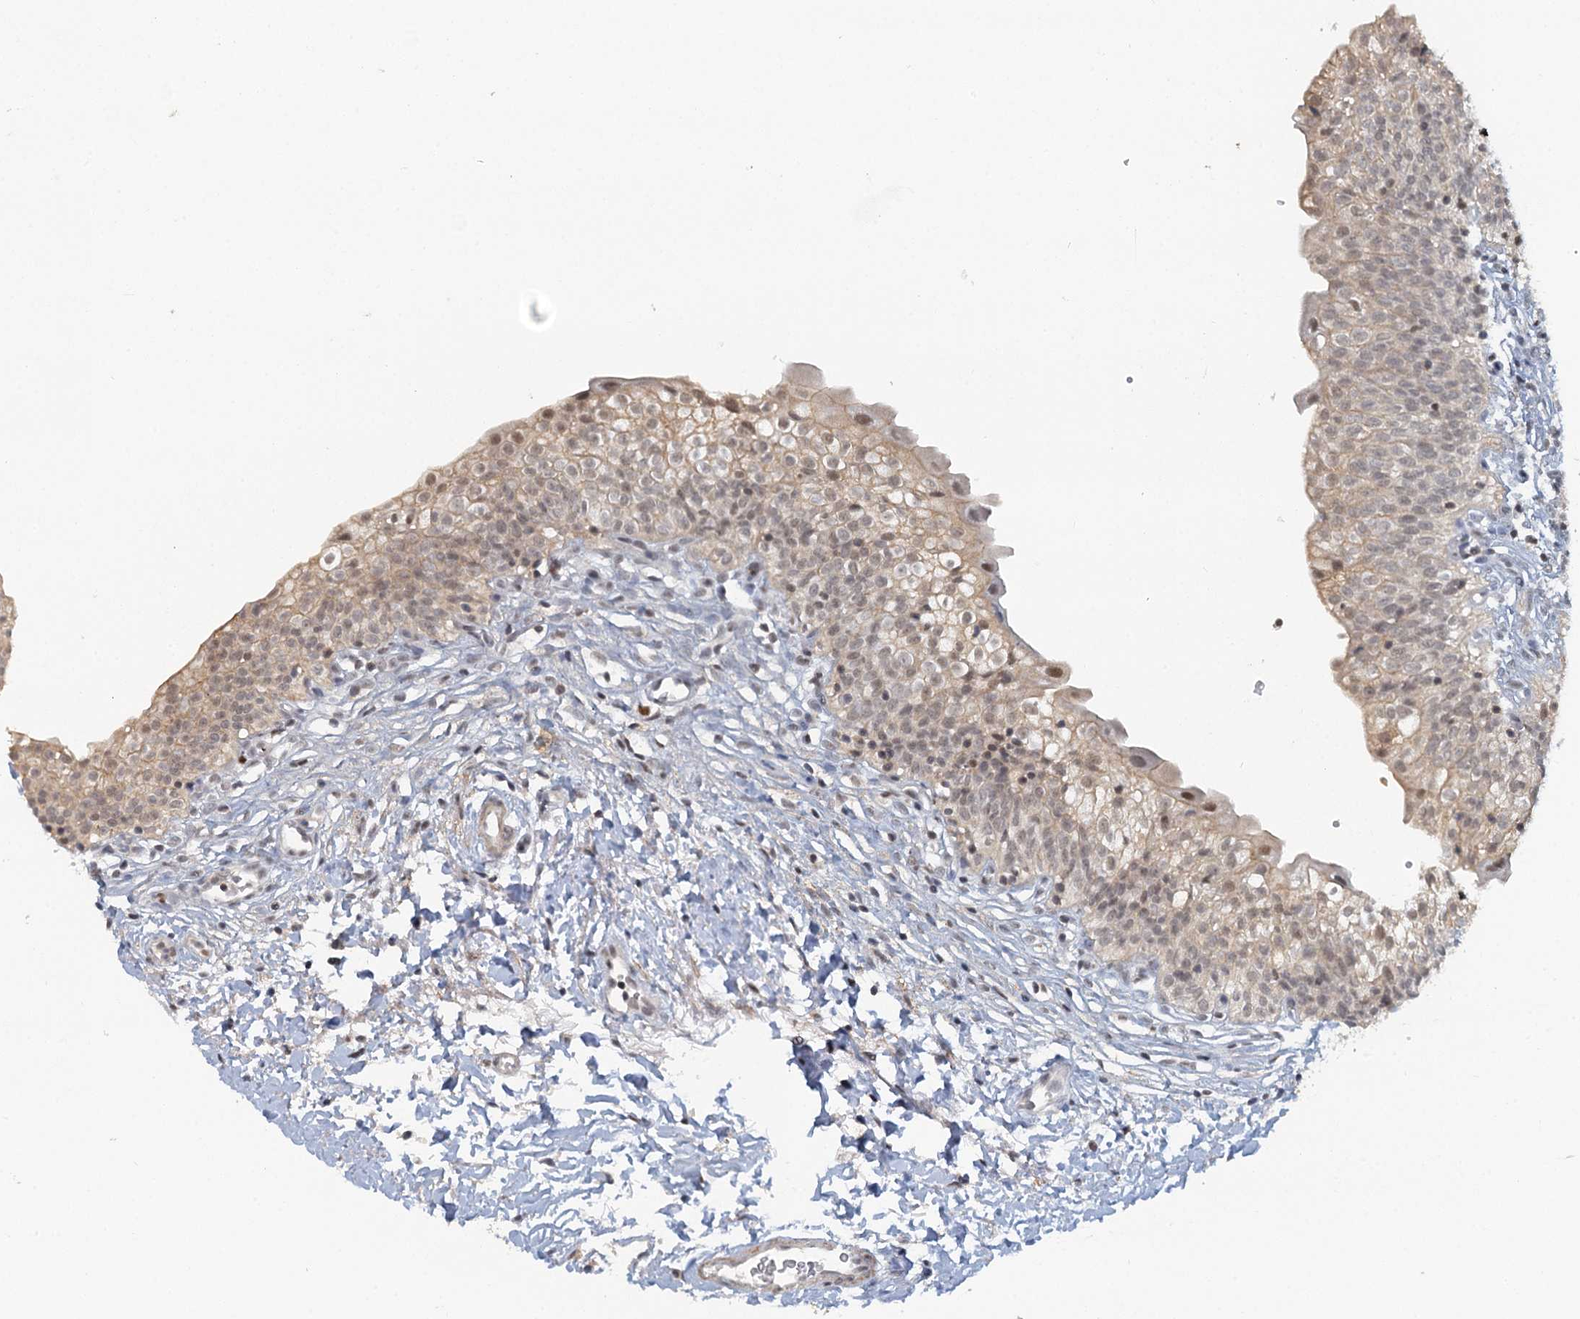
{"staining": {"intensity": "weak", "quantity": "25%-75%", "location": "cytoplasmic/membranous,nuclear"}, "tissue": "urinary bladder", "cell_type": "Urothelial cells", "image_type": "normal", "snomed": [{"axis": "morphology", "description": "Normal tissue, NOS"}, {"axis": "topography", "description": "Urinary bladder"}], "caption": "This photomicrograph reveals IHC staining of benign urinary bladder, with low weak cytoplasmic/membranous,nuclear staining in about 25%-75% of urothelial cells.", "gene": "GPATCH11", "patient": {"sex": "male", "age": 55}}